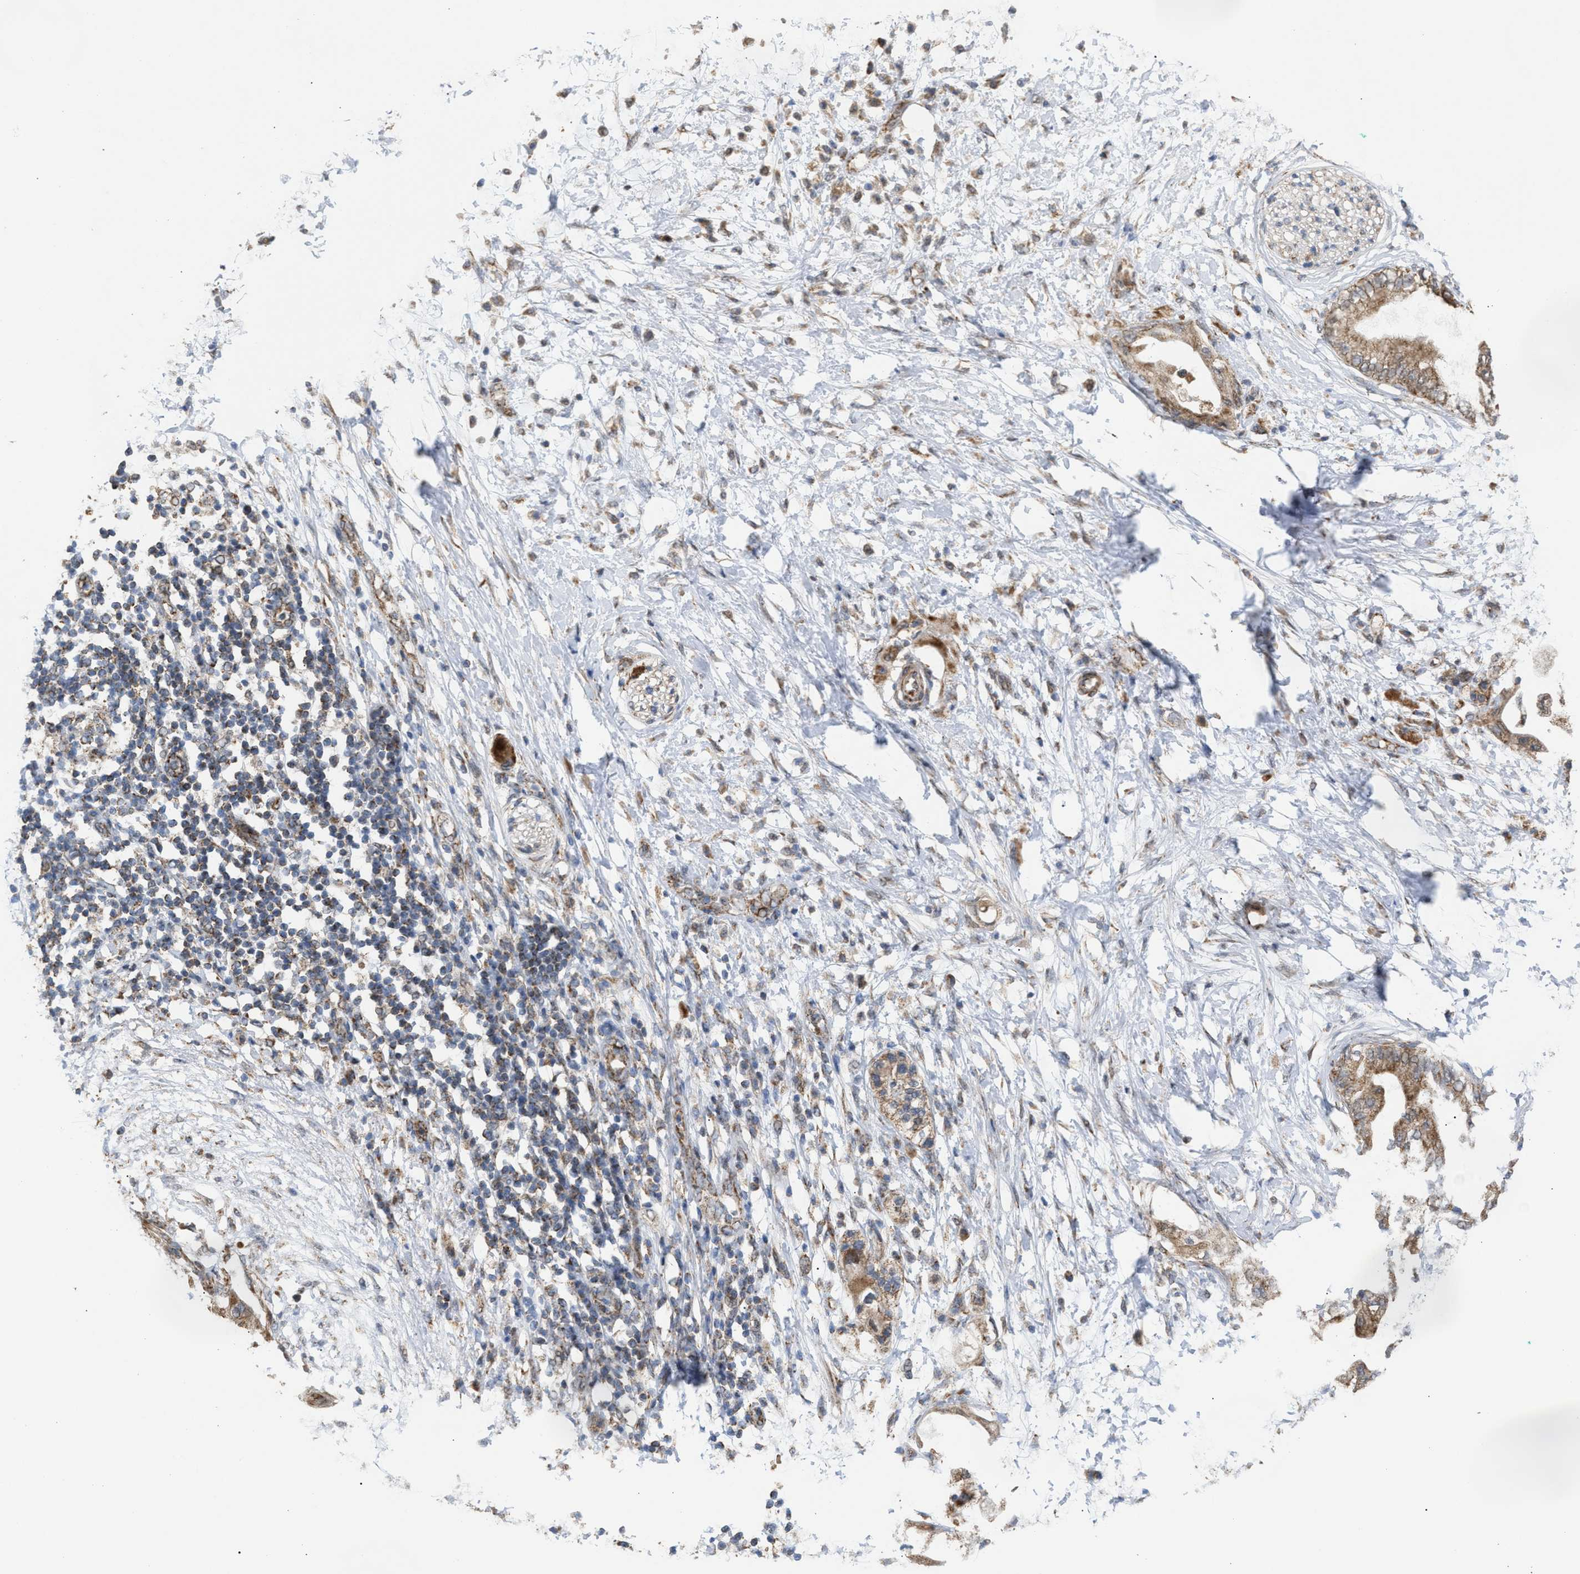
{"staining": {"intensity": "moderate", "quantity": ">75%", "location": "cytoplasmic/membranous"}, "tissue": "adipose tissue", "cell_type": "Adipocytes", "image_type": "normal", "snomed": [{"axis": "morphology", "description": "Normal tissue, NOS"}, {"axis": "morphology", "description": "Adenocarcinoma, NOS"}, {"axis": "topography", "description": "Duodenum"}, {"axis": "topography", "description": "Peripheral nerve tissue"}], "caption": "Approximately >75% of adipocytes in unremarkable human adipose tissue display moderate cytoplasmic/membranous protein staining as visualized by brown immunohistochemical staining.", "gene": "TACO1", "patient": {"sex": "female", "age": 60}}